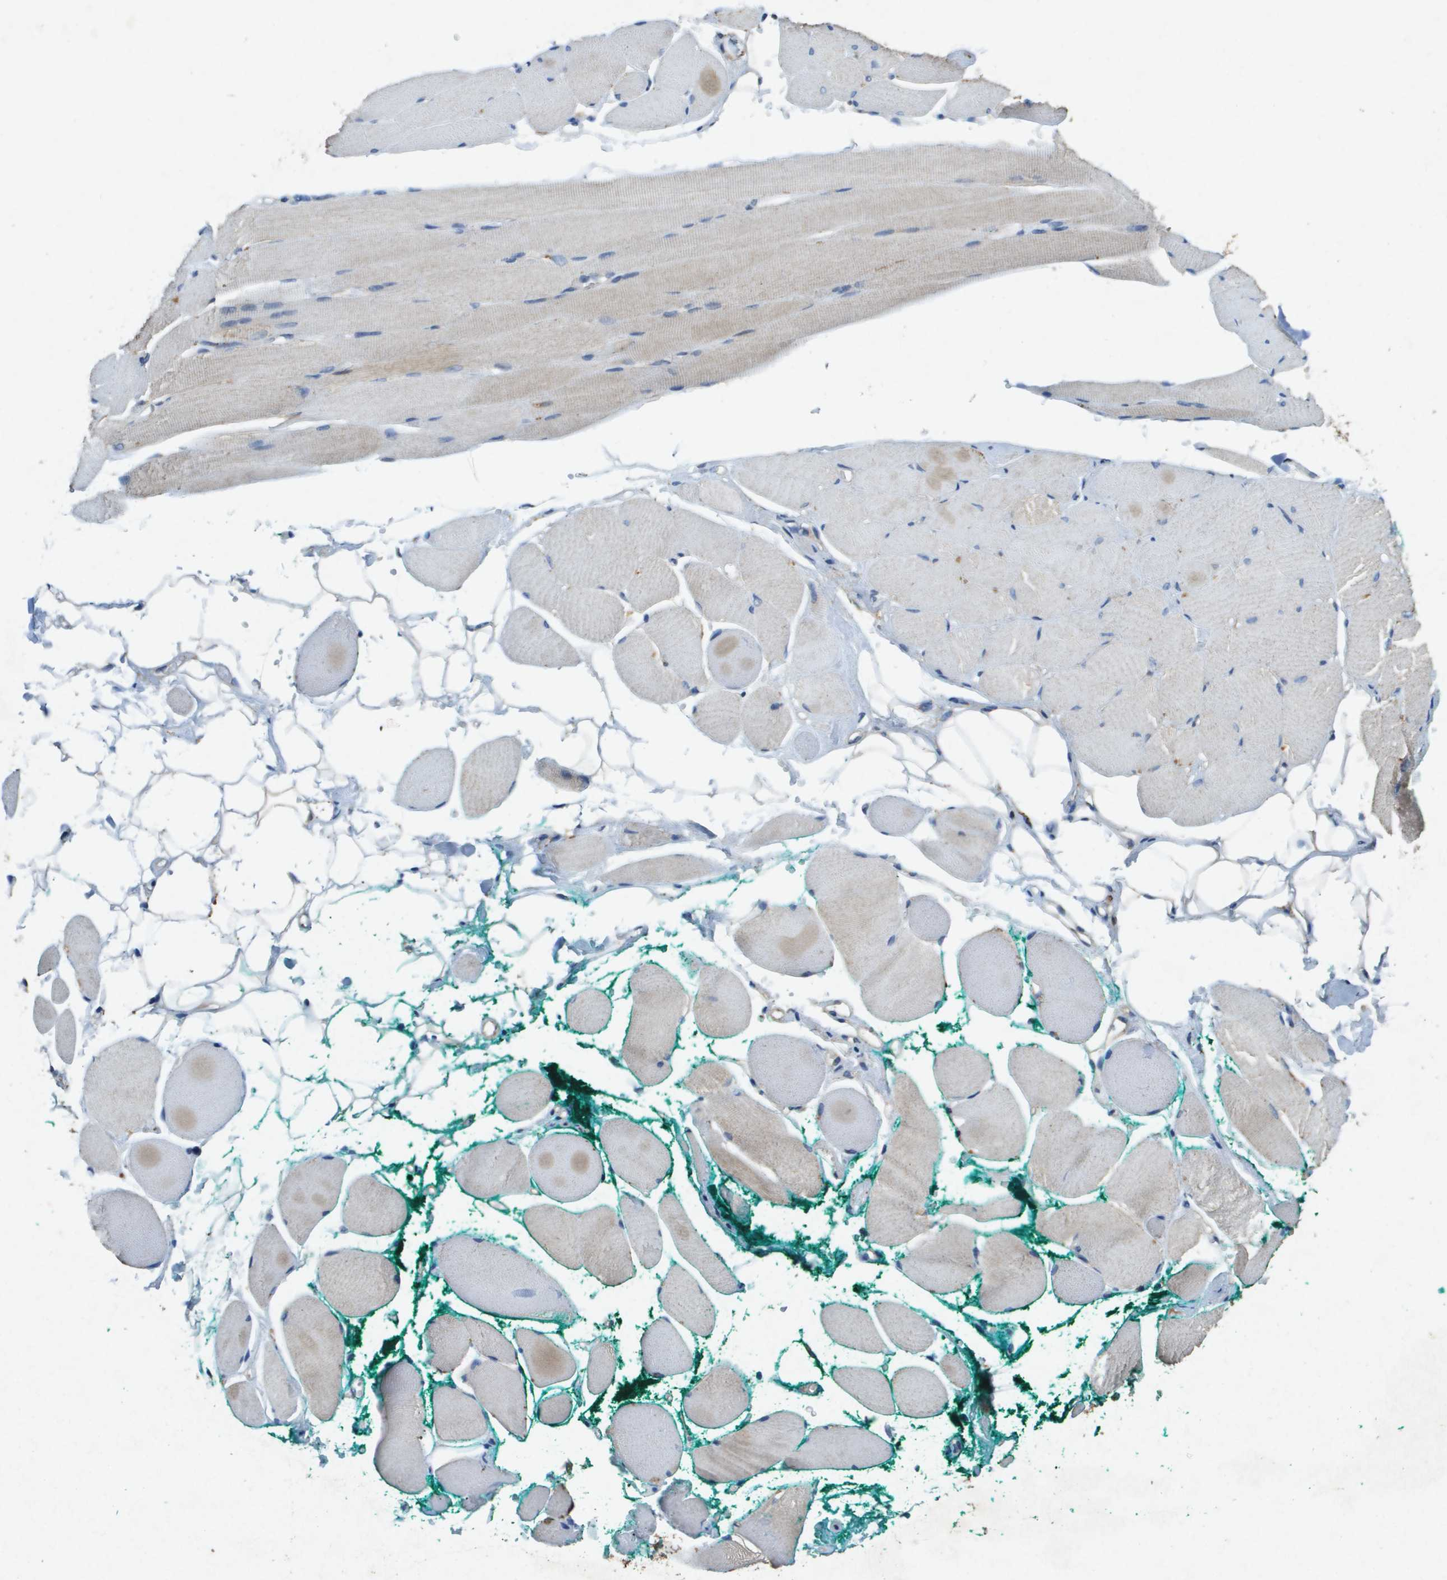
{"staining": {"intensity": "weak", "quantity": "<25%", "location": "cytoplasmic/membranous"}, "tissue": "skeletal muscle", "cell_type": "Myocytes", "image_type": "normal", "snomed": [{"axis": "morphology", "description": "Normal tissue, NOS"}, {"axis": "topography", "description": "Skeletal muscle"}, {"axis": "topography", "description": "Peripheral nerve tissue"}], "caption": "IHC of normal skeletal muscle exhibits no staining in myocytes. (DAB (3,3'-diaminobenzidine) immunohistochemistry with hematoxylin counter stain).", "gene": "PTPRT", "patient": {"sex": "female", "age": 84}}